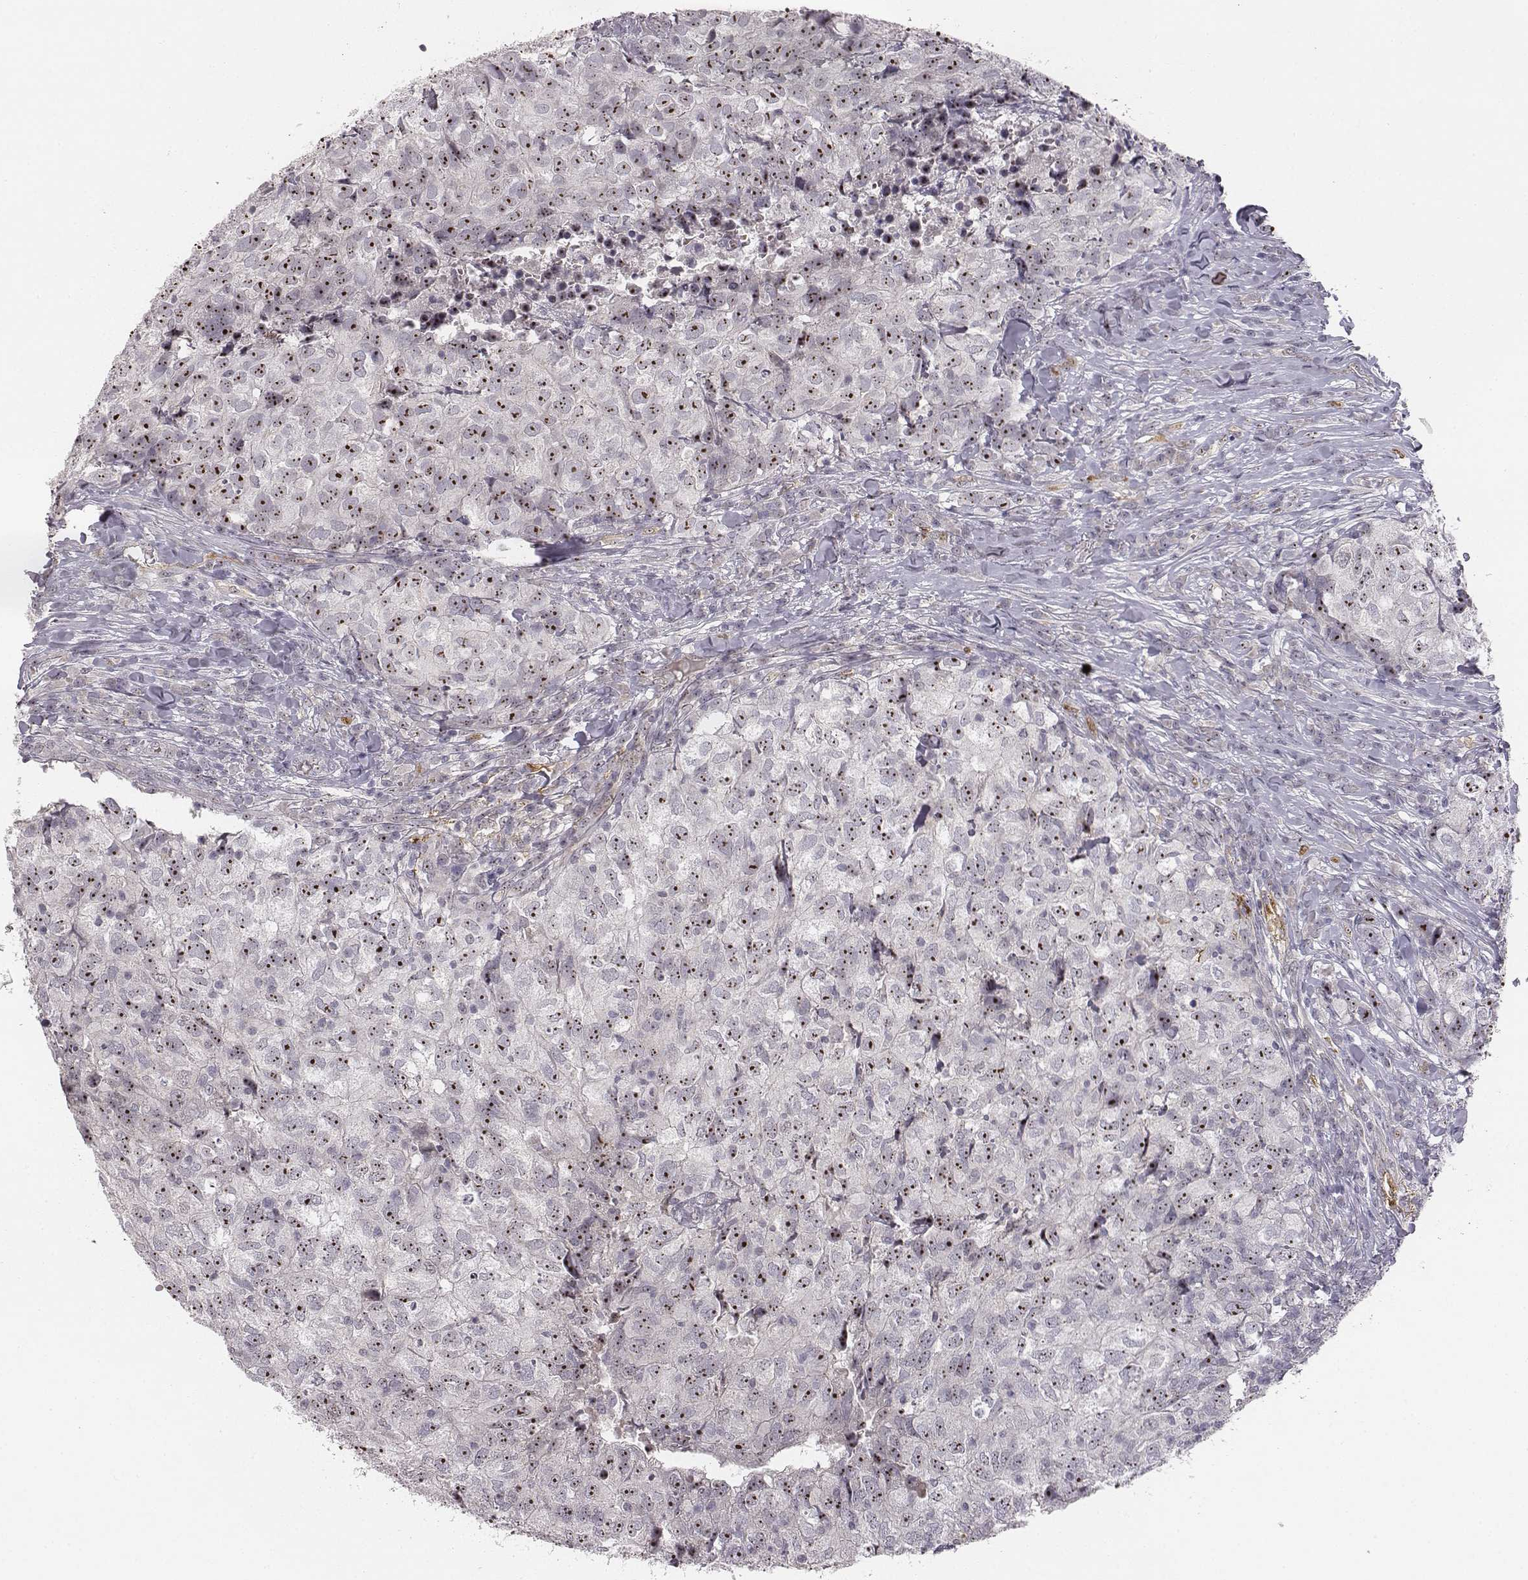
{"staining": {"intensity": "strong", "quantity": ">75%", "location": "nuclear"}, "tissue": "breast cancer", "cell_type": "Tumor cells", "image_type": "cancer", "snomed": [{"axis": "morphology", "description": "Duct carcinoma"}, {"axis": "topography", "description": "Breast"}], "caption": "Tumor cells show strong nuclear expression in about >75% of cells in breast infiltrating ductal carcinoma.", "gene": "NIFK", "patient": {"sex": "female", "age": 30}}